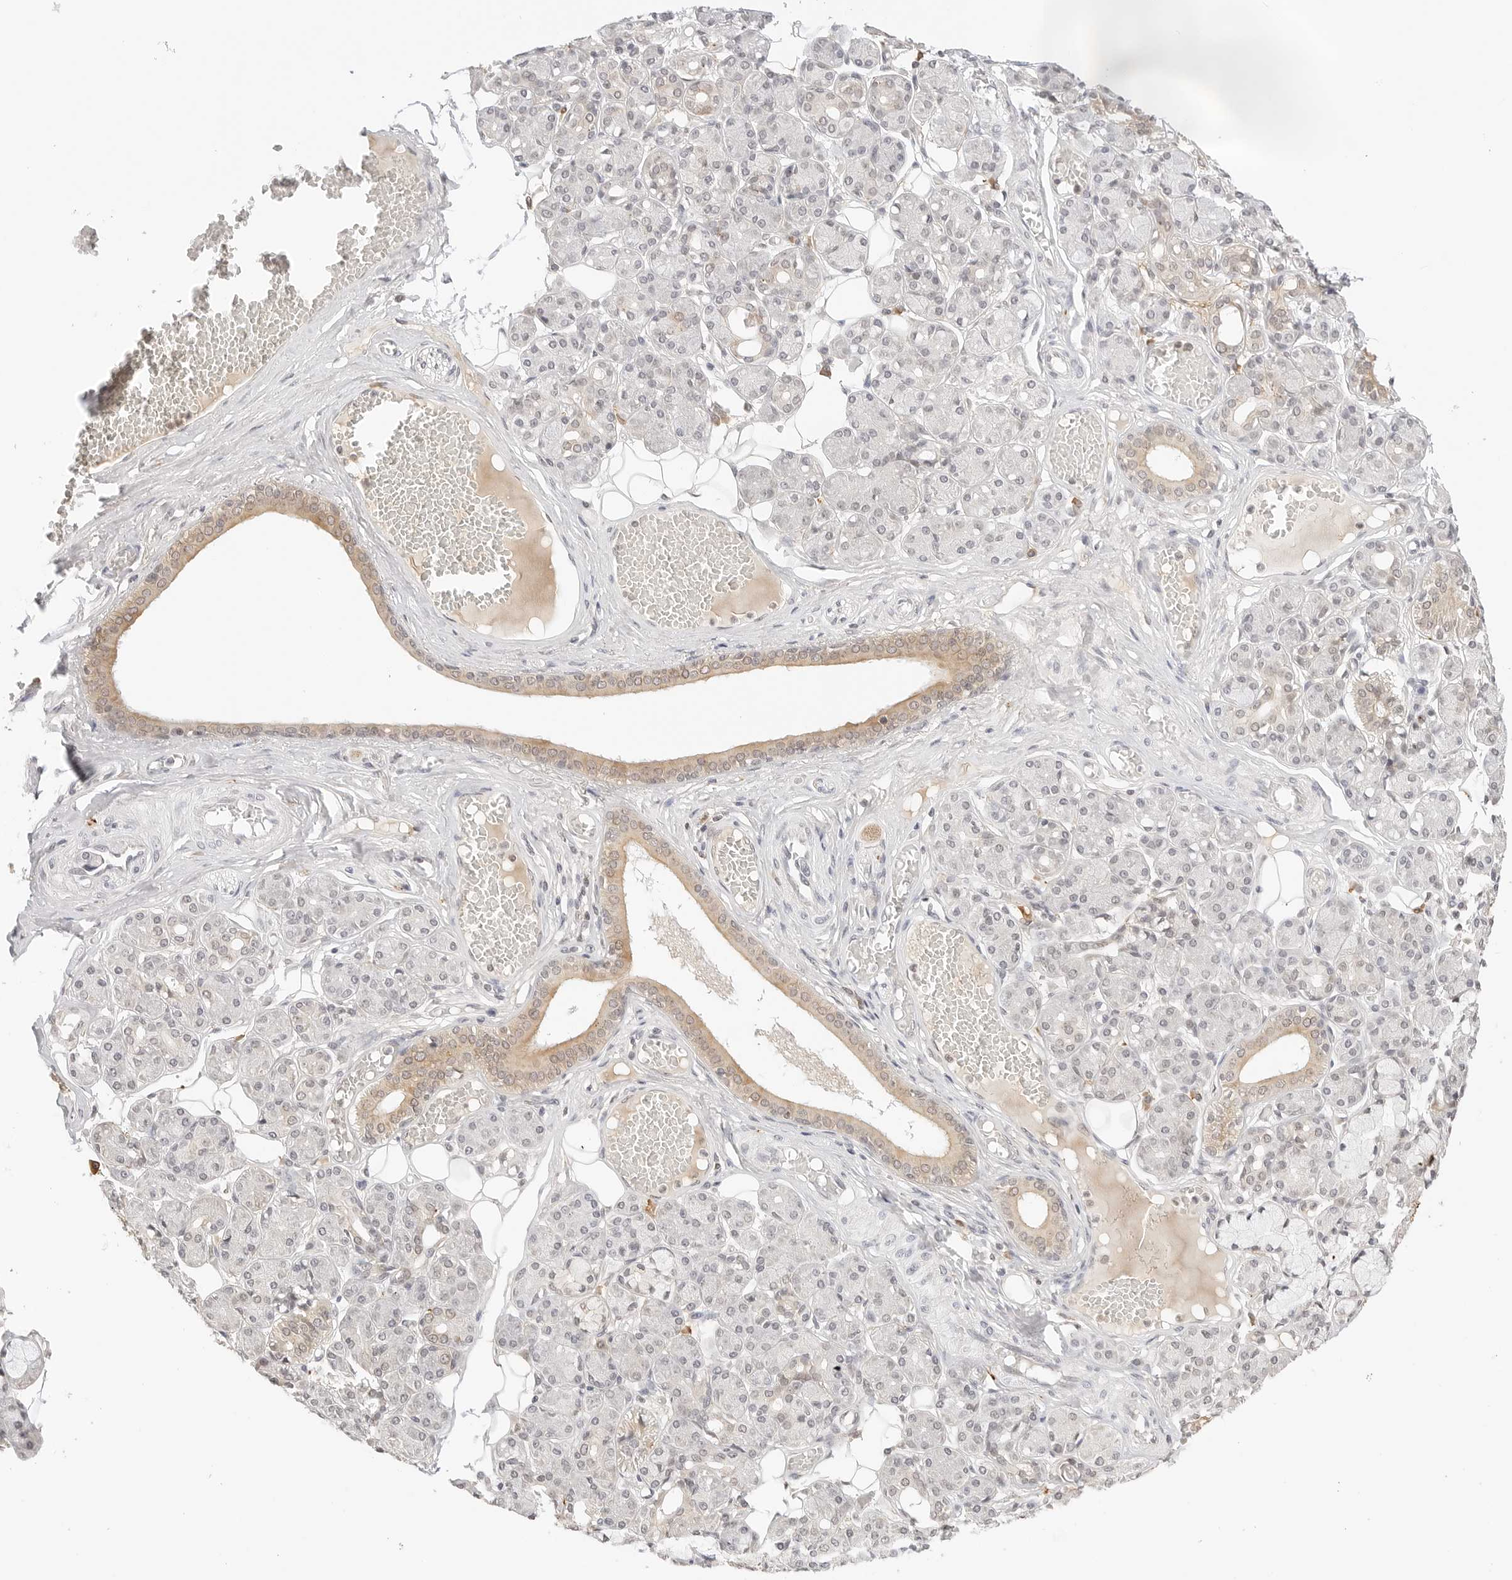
{"staining": {"intensity": "moderate", "quantity": "<25%", "location": "cytoplasmic/membranous"}, "tissue": "salivary gland", "cell_type": "Glandular cells", "image_type": "normal", "snomed": [{"axis": "morphology", "description": "Normal tissue, NOS"}, {"axis": "topography", "description": "Salivary gland"}], "caption": "Glandular cells exhibit low levels of moderate cytoplasmic/membranous staining in approximately <25% of cells in benign human salivary gland.", "gene": "SEPTIN4", "patient": {"sex": "male", "age": 63}}